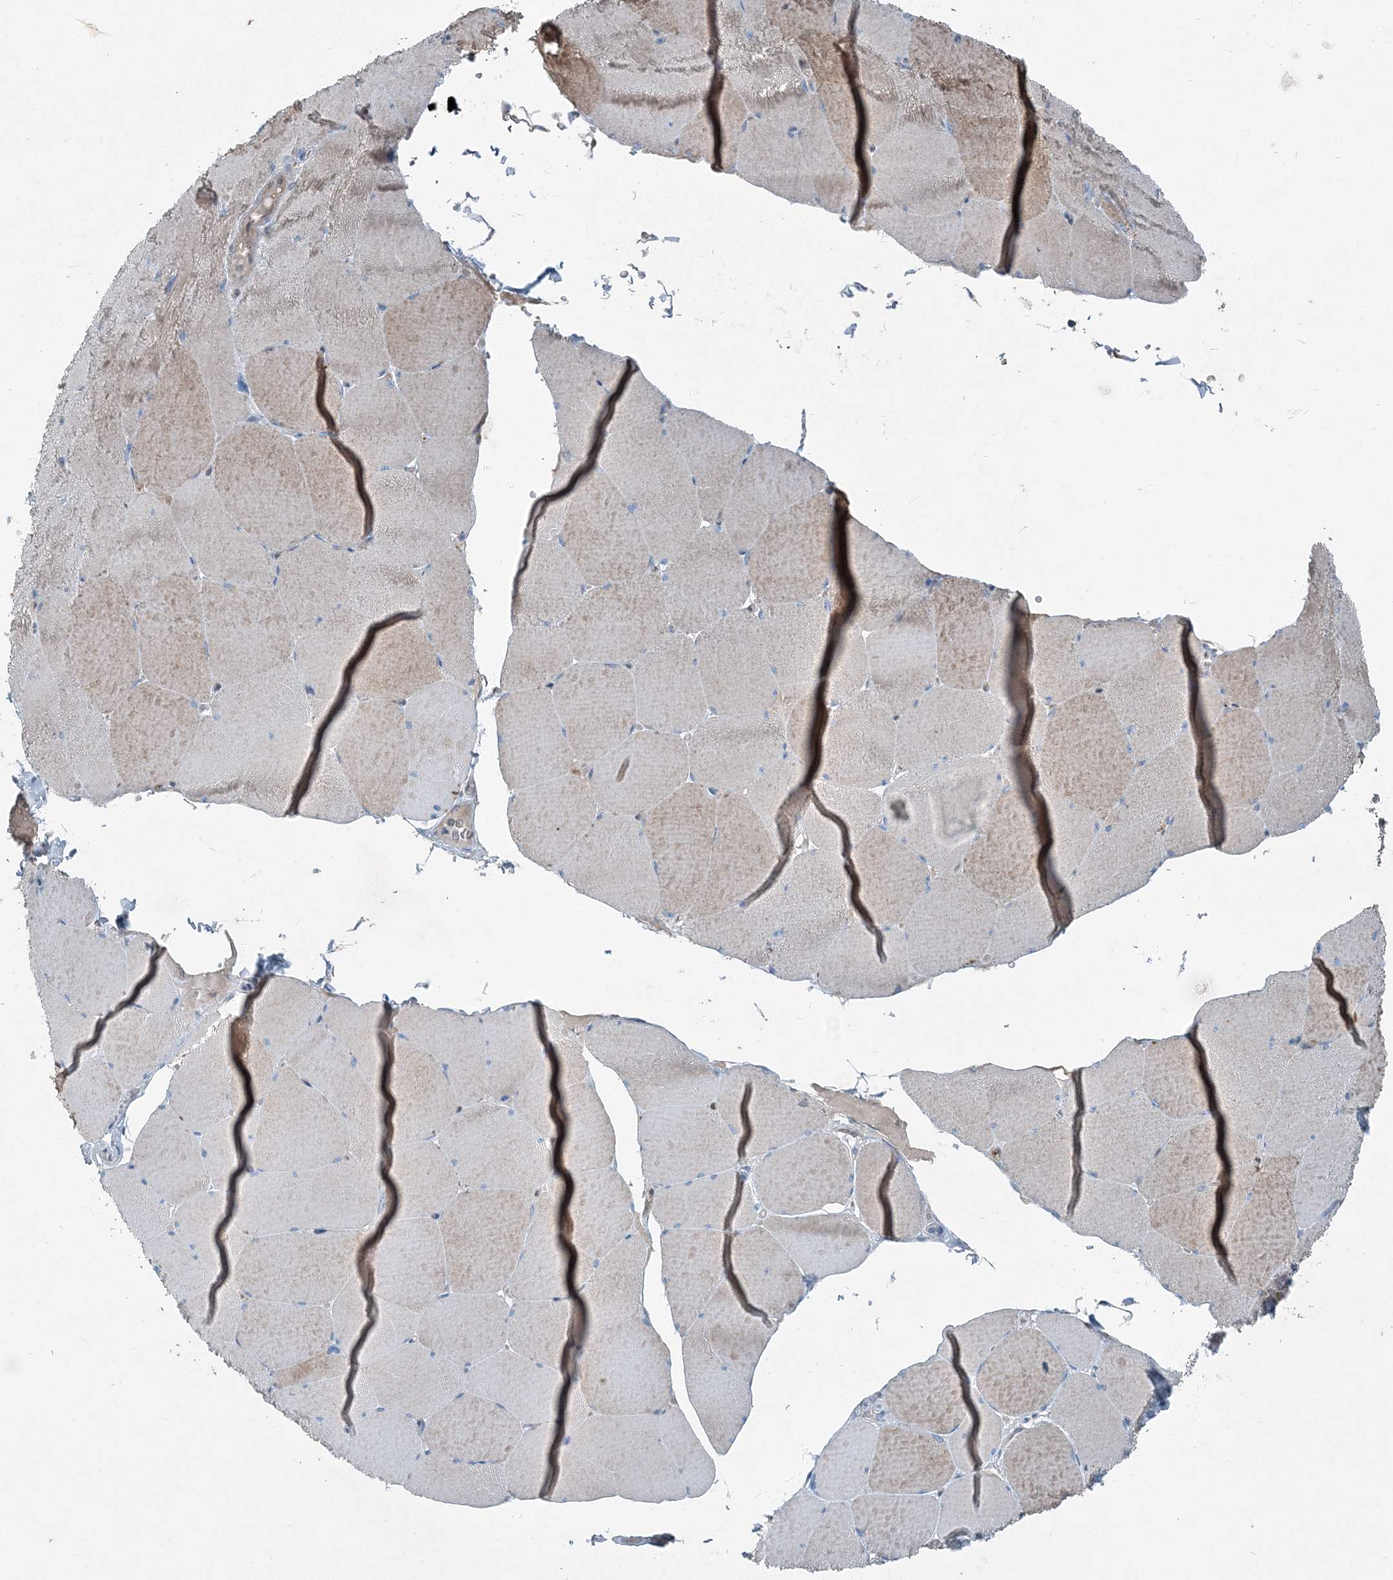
{"staining": {"intensity": "weak", "quantity": "25%-75%", "location": "cytoplasmic/membranous"}, "tissue": "skeletal muscle", "cell_type": "Myocytes", "image_type": "normal", "snomed": [{"axis": "morphology", "description": "Normal tissue, NOS"}, {"axis": "topography", "description": "Skeletal muscle"}, {"axis": "topography", "description": "Head-Neck"}], "caption": "Brown immunohistochemical staining in unremarkable skeletal muscle reveals weak cytoplasmic/membranous positivity in approximately 25%-75% of myocytes. The protein is stained brown, and the nuclei are stained in blue (DAB (3,3'-diaminobenzidine) IHC with brightfield microscopy, high magnification).", "gene": "ARMH1", "patient": {"sex": "male", "age": 66}}